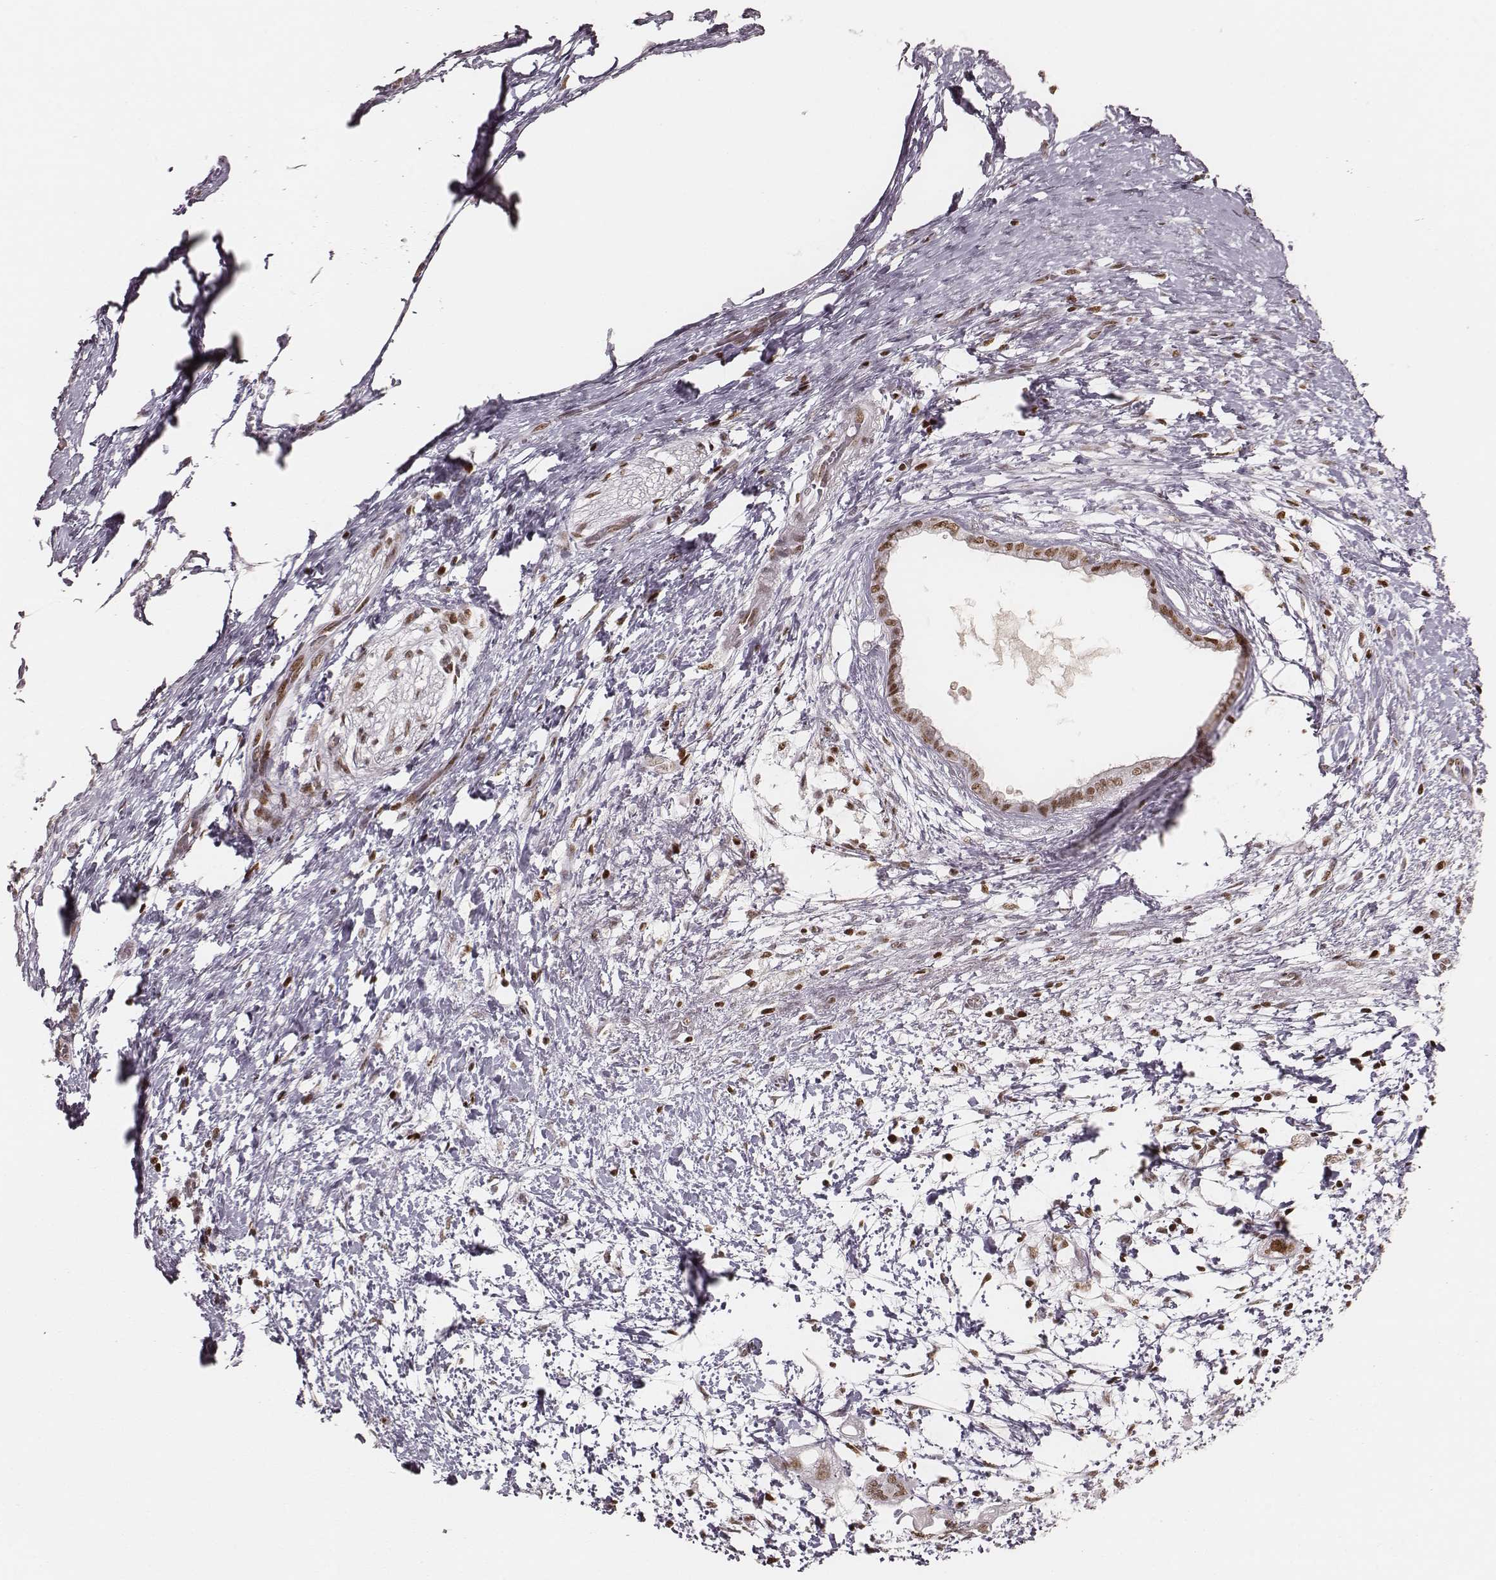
{"staining": {"intensity": "moderate", "quantity": ">75%", "location": "nuclear"}, "tissue": "pancreatic cancer", "cell_type": "Tumor cells", "image_type": "cancer", "snomed": [{"axis": "morphology", "description": "Adenocarcinoma, NOS"}, {"axis": "topography", "description": "Pancreas"}], "caption": "A brown stain shows moderate nuclear expression of a protein in pancreatic adenocarcinoma tumor cells.", "gene": "PARP1", "patient": {"sex": "female", "age": 72}}